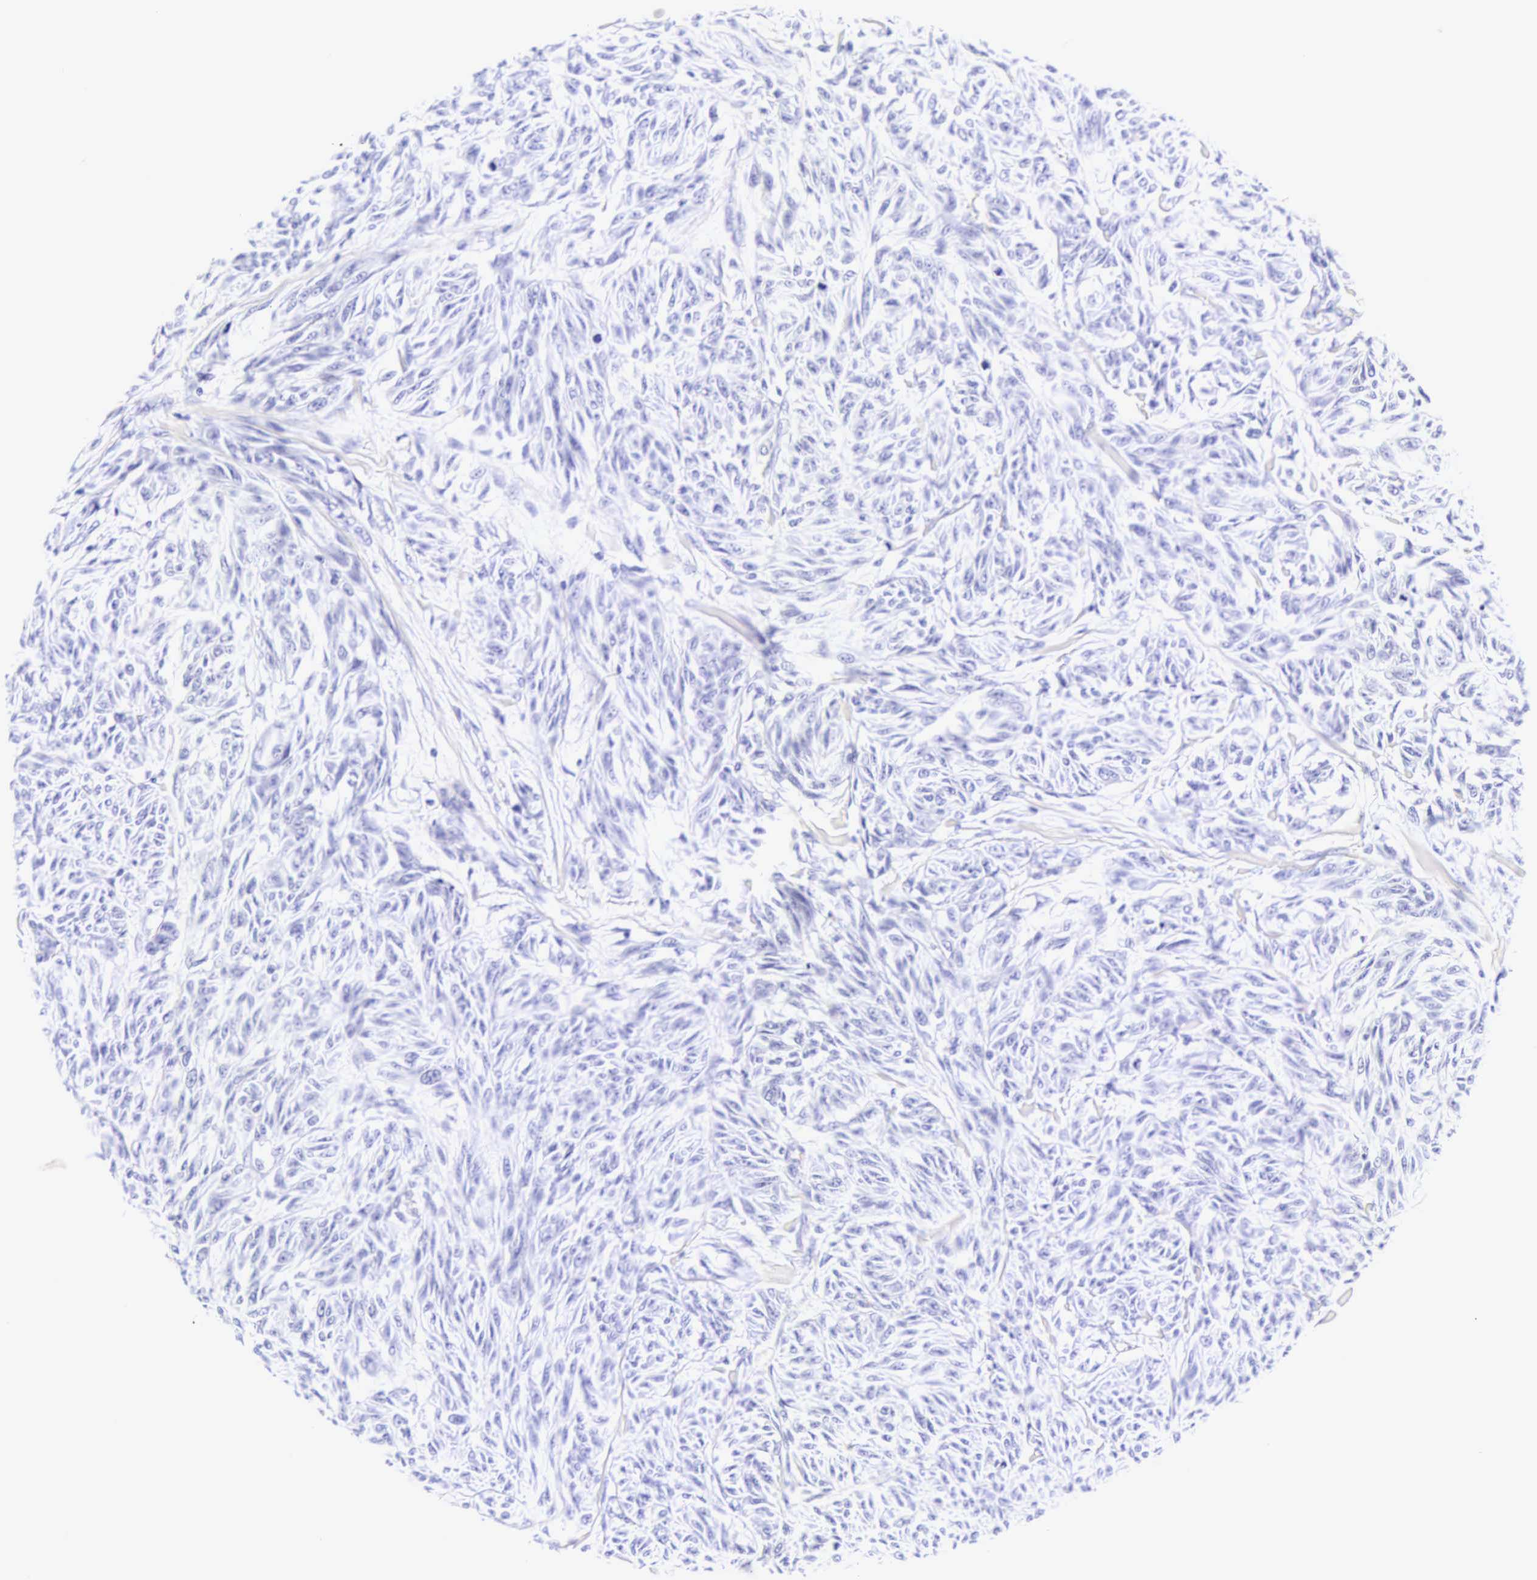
{"staining": {"intensity": "negative", "quantity": "none", "location": "none"}, "tissue": "melanoma", "cell_type": "Tumor cells", "image_type": "cancer", "snomed": [{"axis": "morphology", "description": "Malignant melanoma, NOS"}, {"axis": "topography", "description": "Skin"}], "caption": "DAB (3,3'-diaminobenzidine) immunohistochemical staining of human melanoma reveals no significant positivity in tumor cells.", "gene": "CD1A", "patient": {"sex": "male", "age": 54}}